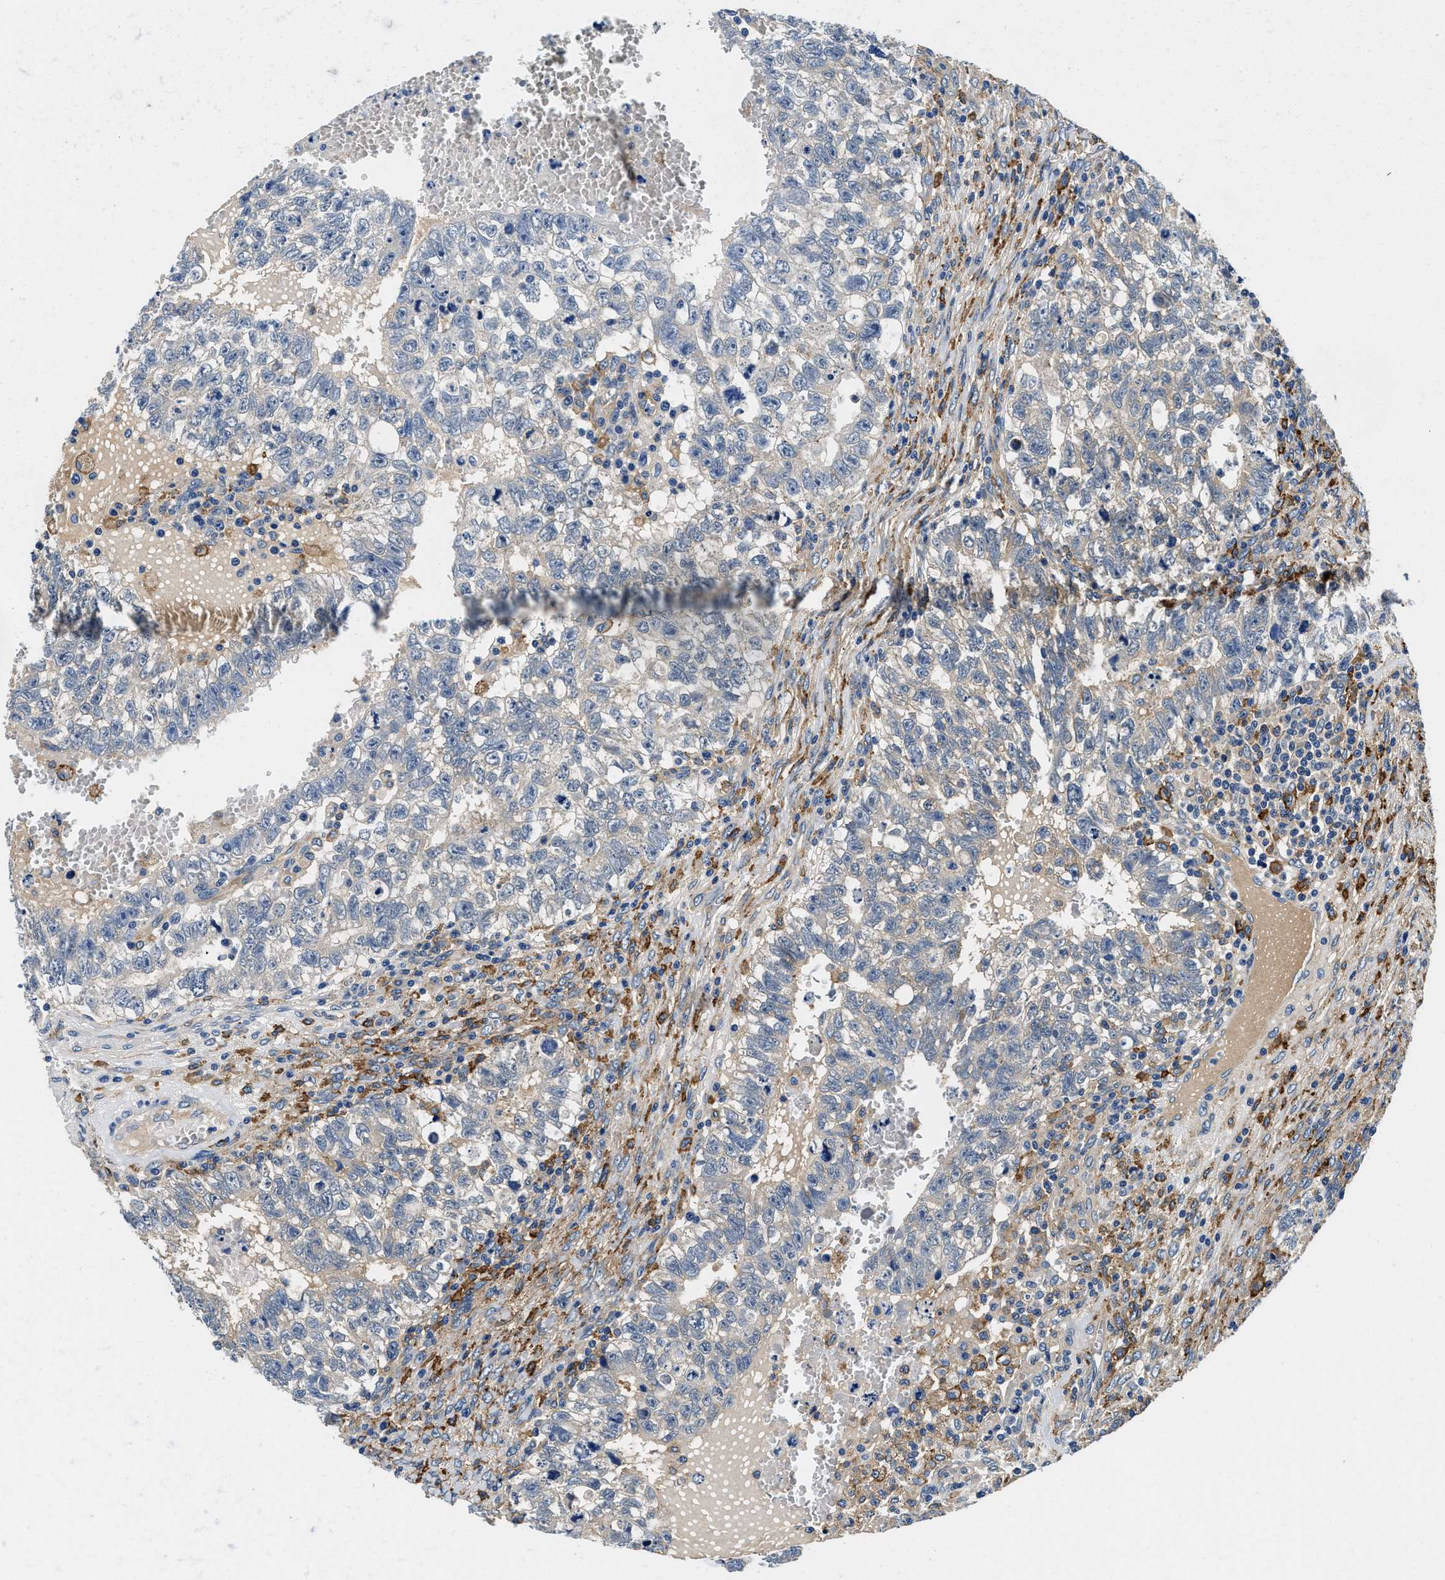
{"staining": {"intensity": "weak", "quantity": "25%-75%", "location": "cytoplasmic/membranous"}, "tissue": "testis cancer", "cell_type": "Tumor cells", "image_type": "cancer", "snomed": [{"axis": "morphology", "description": "Seminoma, NOS"}, {"axis": "morphology", "description": "Carcinoma, Embryonal, NOS"}, {"axis": "topography", "description": "Testis"}], "caption": "This image shows immunohistochemistry staining of human testis cancer (embryonal carcinoma), with low weak cytoplasmic/membranous positivity in about 25%-75% of tumor cells.", "gene": "ZFAND3", "patient": {"sex": "male", "age": 38}}